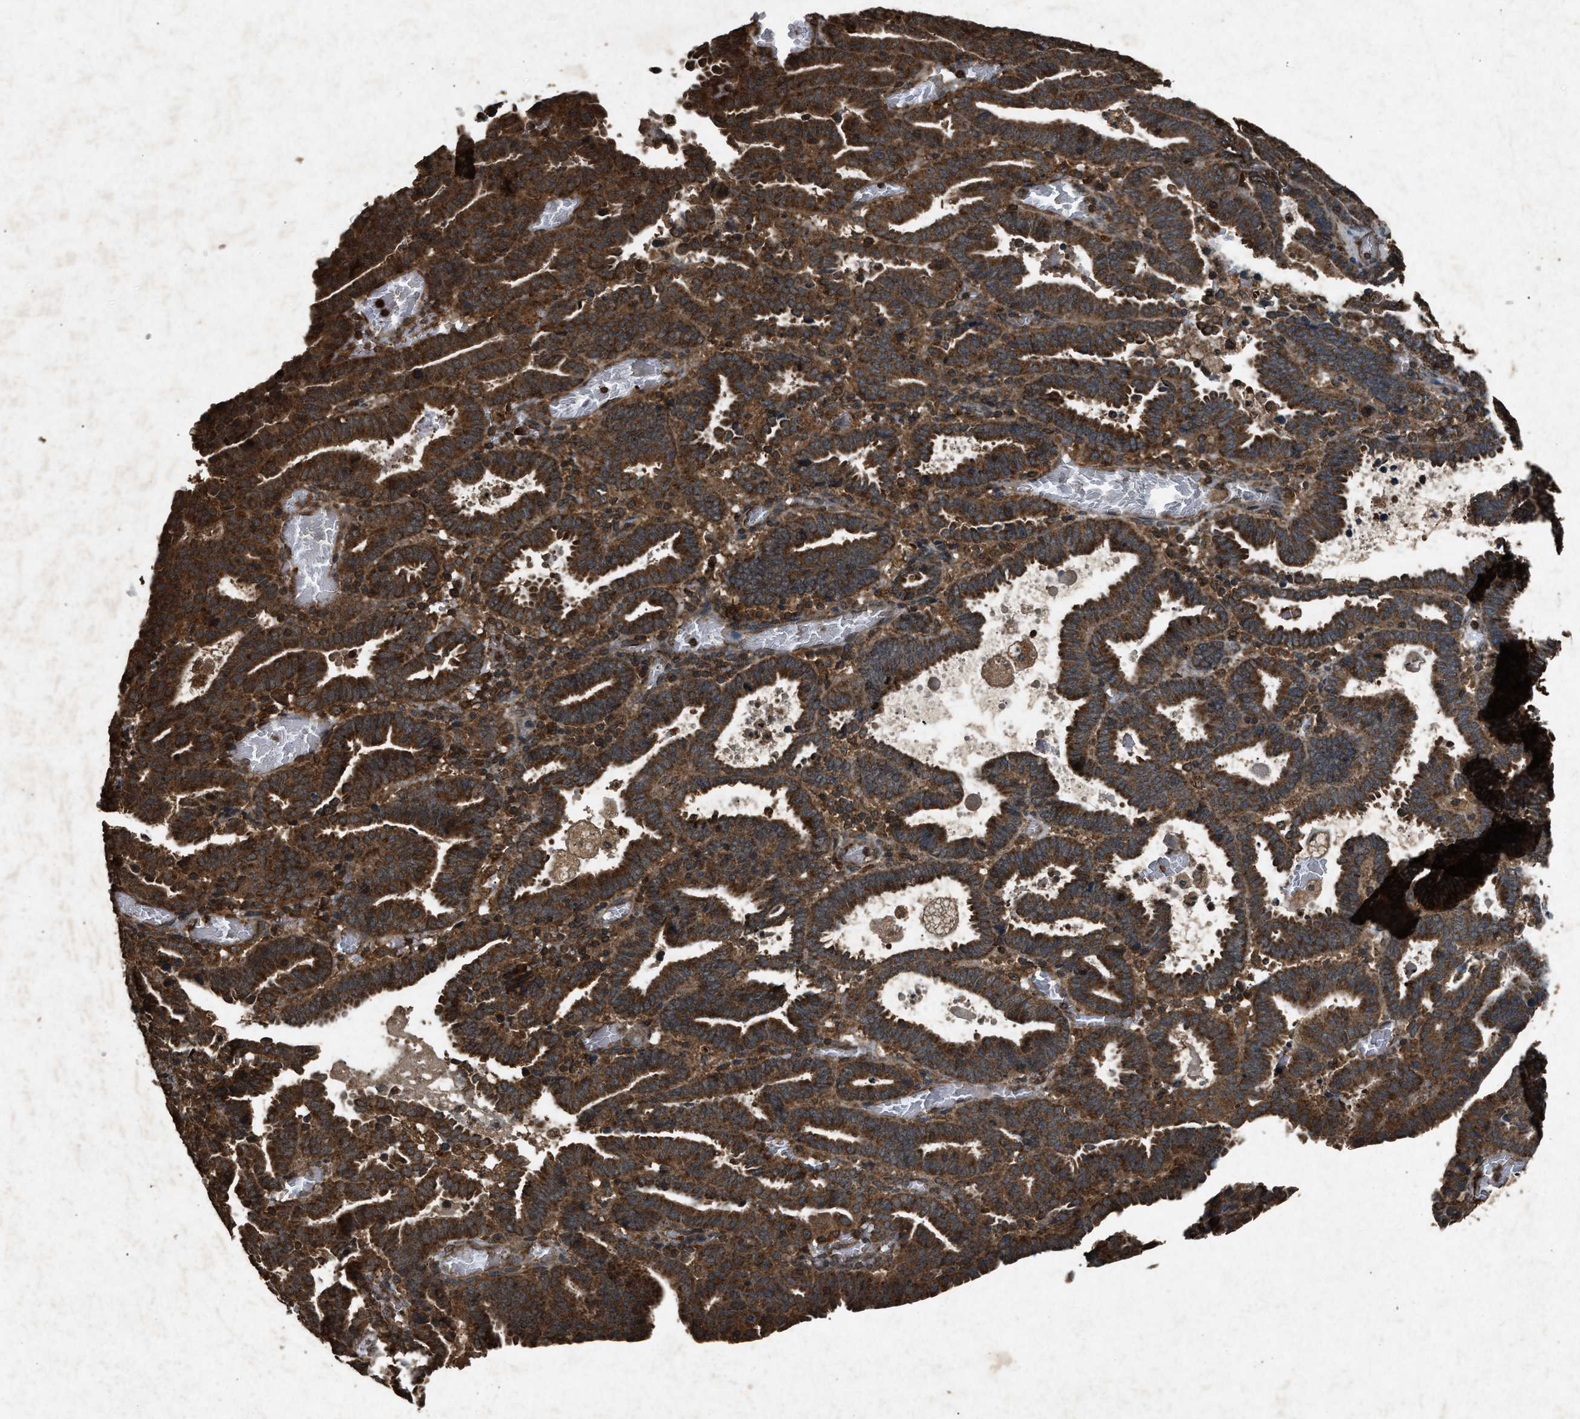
{"staining": {"intensity": "strong", "quantity": ">75%", "location": "cytoplasmic/membranous"}, "tissue": "endometrial cancer", "cell_type": "Tumor cells", "image_type": "cancer", "snomed": [{"axis": "morphology", "description": "Adenocarcinoma, NOS"}, {"axis": "topography", "description": "Uterus"}], "caption": "Approximately >75% of tumor cells in endometrial cancer demonstrate strong cytoplasmic/membranous protein staining as visualized by brown immunohistochemical staining.", "gene": "OAS1", "patient": {"sex": "female", "age": 83}}